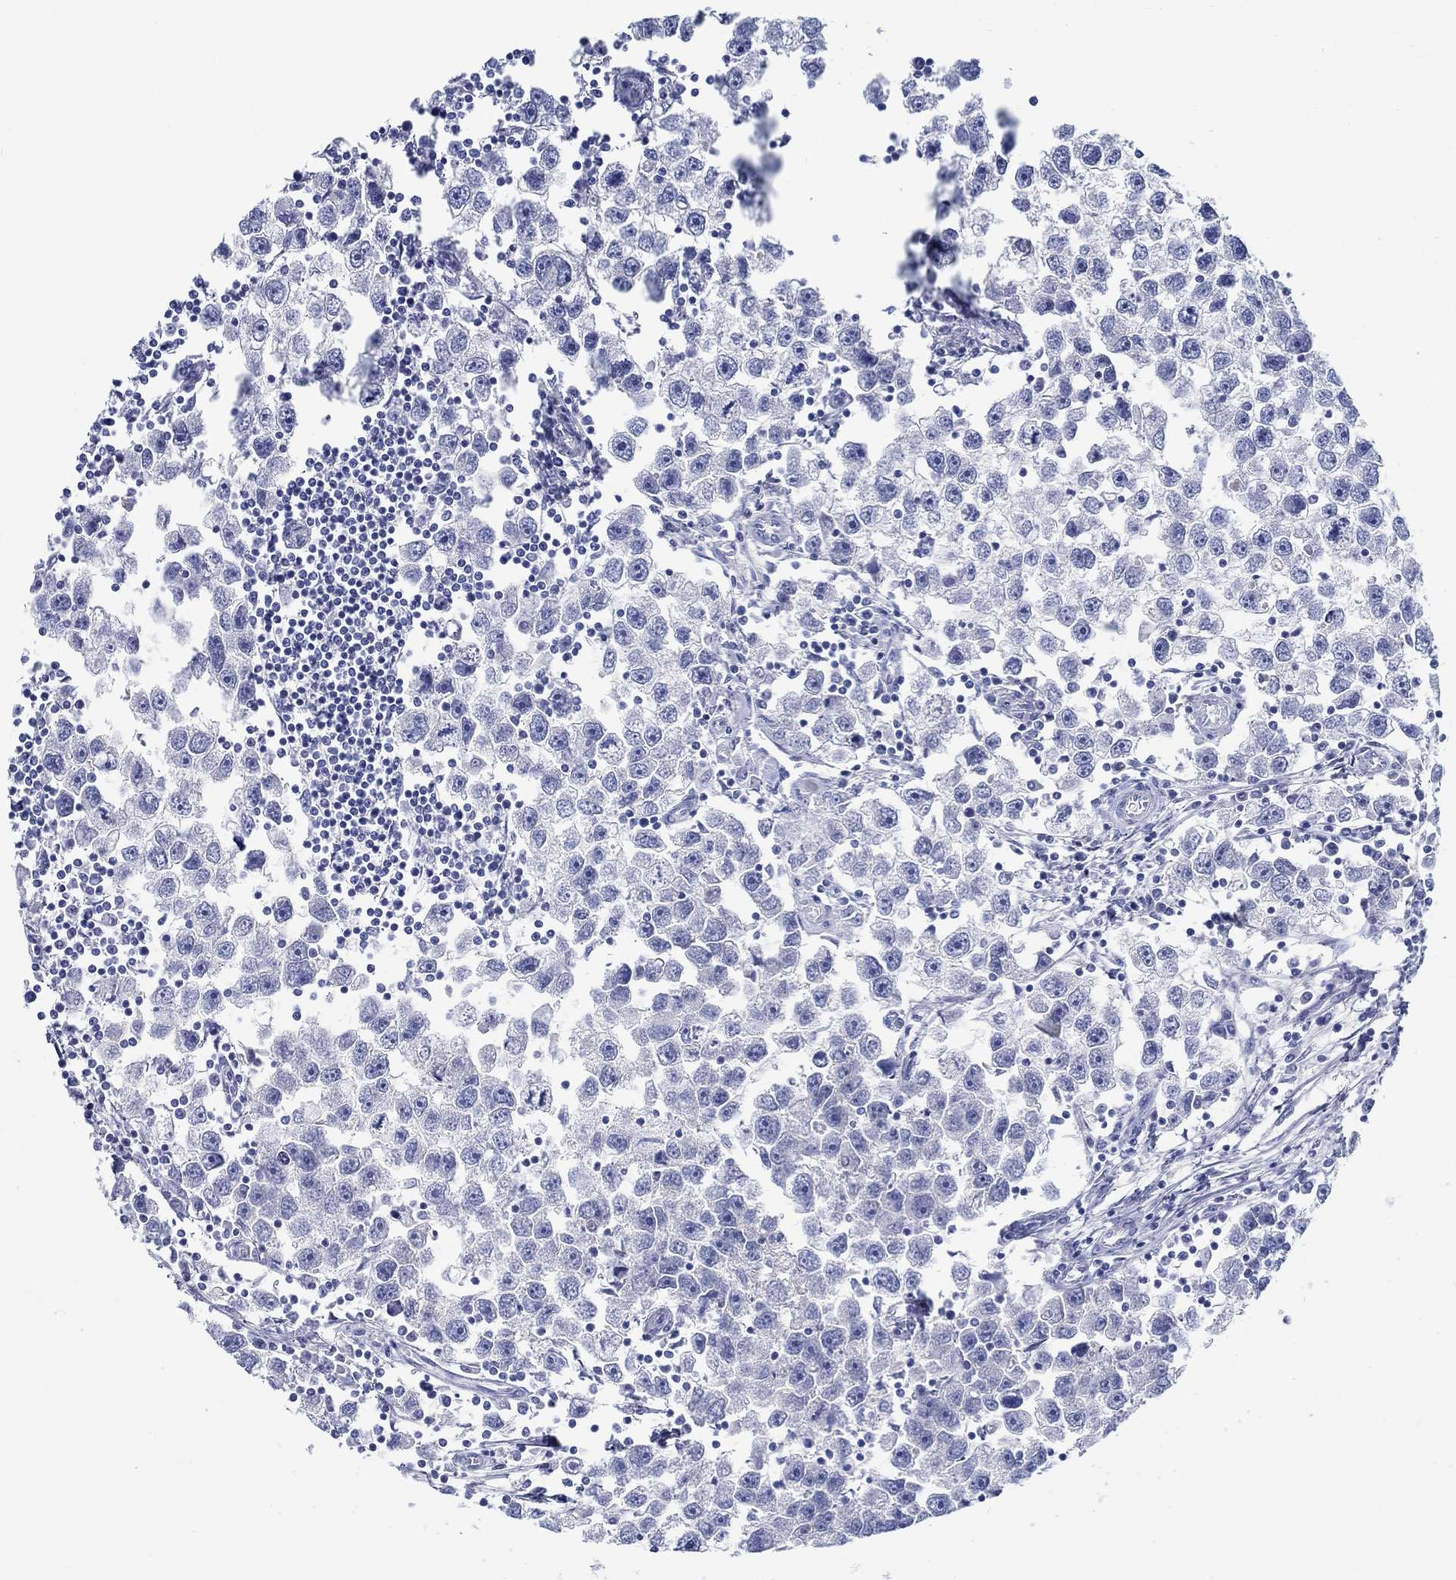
{"staining": {"intensity": "negative", "quantity": "none", "location": "none"}, "tissue": "testis cancer", "cell_type": "Tumor cells", "image_type": "cancer", "snomed": [{"axis": "morphology", "description": "Seminoma, NOS"}, {"axis": "topography", "description": "Testis"}], "caption": "DAB (3,3'-diaminobenzidine) immunohistochemical staining of human testis cancer shows no significant expression in tumor cells. (DAB immunohistochemistry with hematoxylin counter stain).", "gene": "FBXO2", "patient": {"sex": "male", "age": 30}}